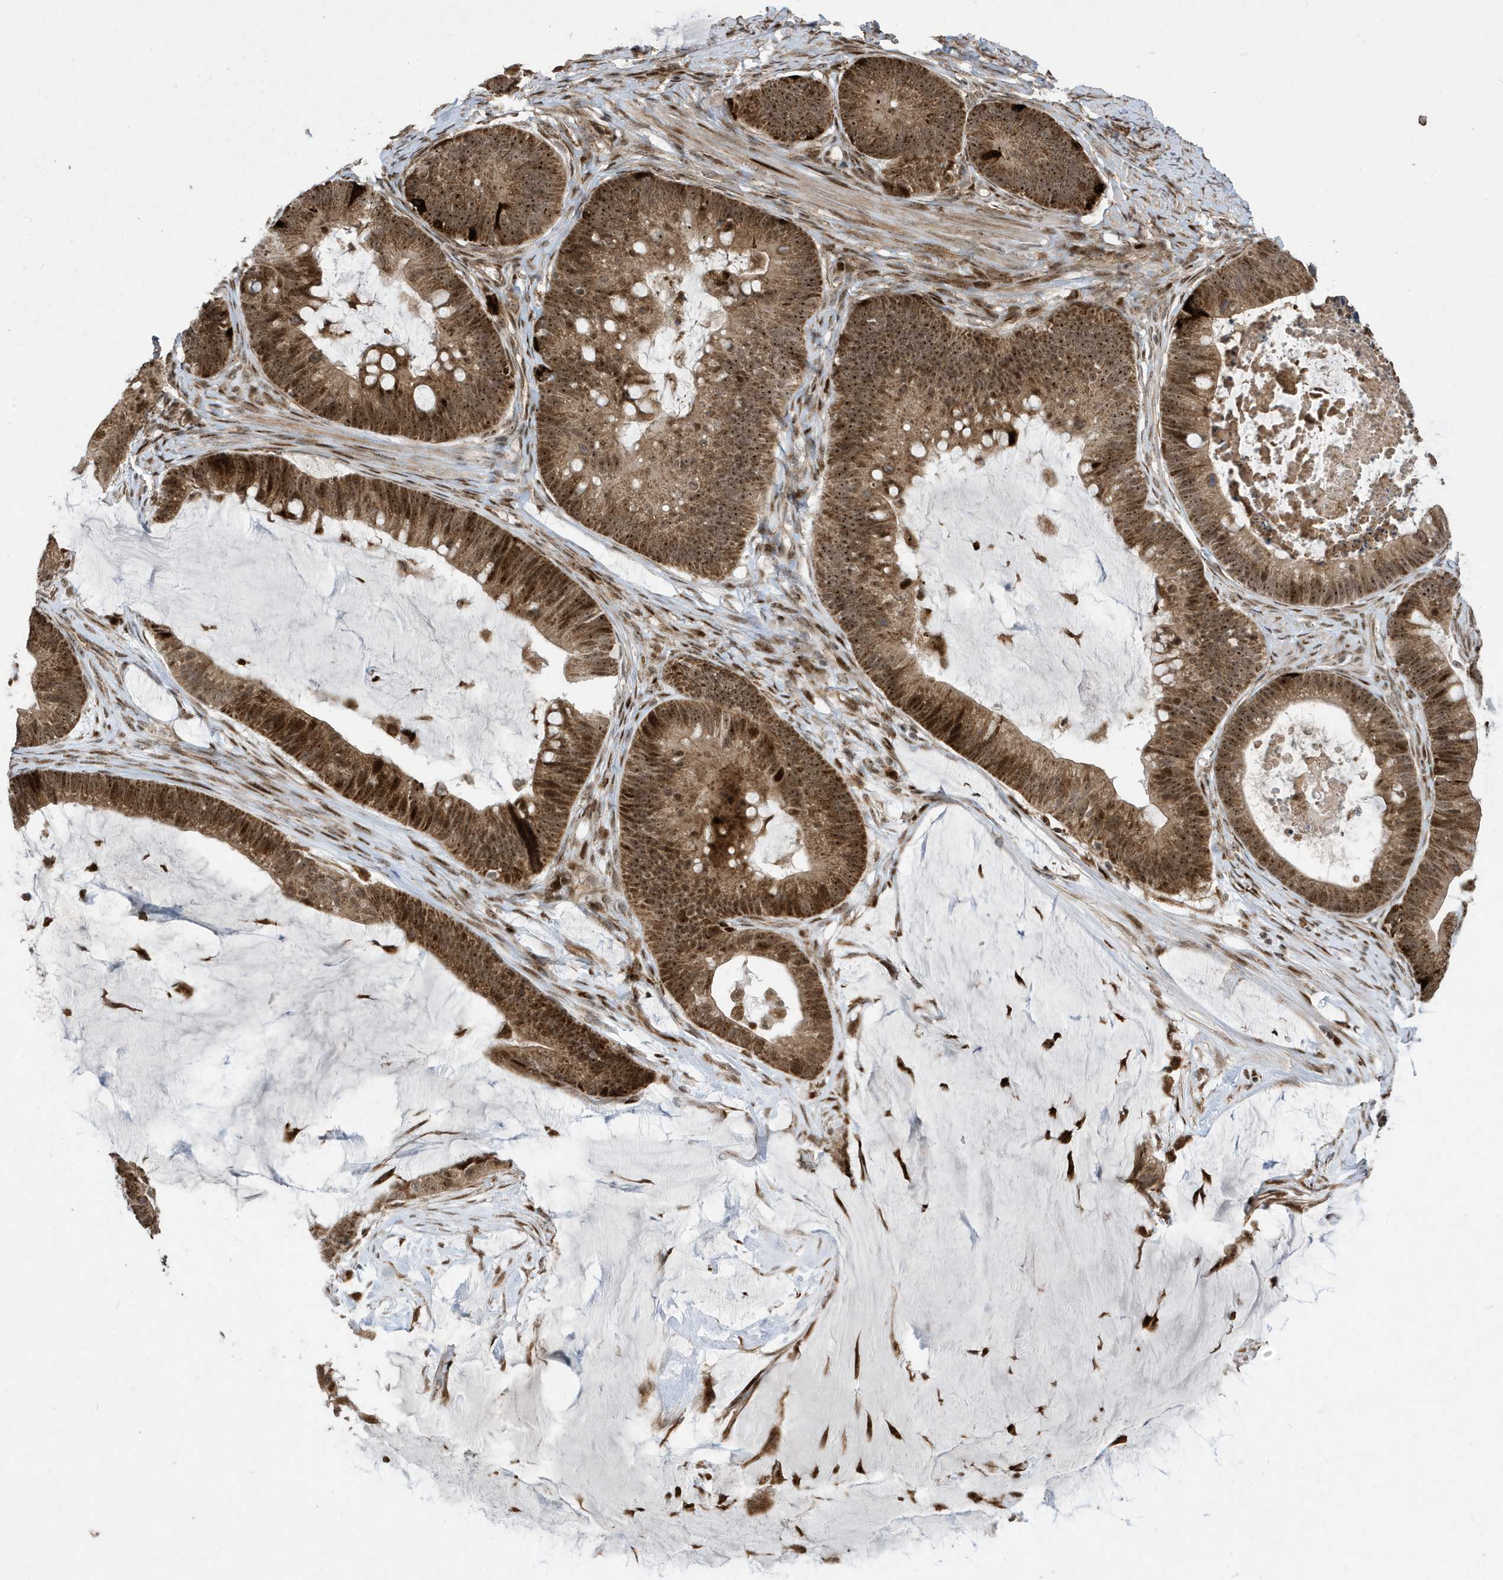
{"staining": {"intensity": "strong", "quantity": ">75%", "location": "cytoplasmic/membranous,nuclear"}, "tissue": "ovarian cancer", "cell_type": "Tumor cells", "image_type": "cancer", "snomed": [{"axis": "morphology", "description": "Cystadenocarcinoma, mucinous, NOS"}, {"axis": "topography", "description": "Ovary"}], "caption": "A high-resolution photomicrograph shows immunohistochemistry (IHC) staining of mucinous cystadenocarcinoma (ovarian), which demonstrates strong cytoplasmic/membranous and nuclear staining in about >75% of tumor cells.", "gene": "FAM9B", "patient": {"sex": "female", "age": 61}}